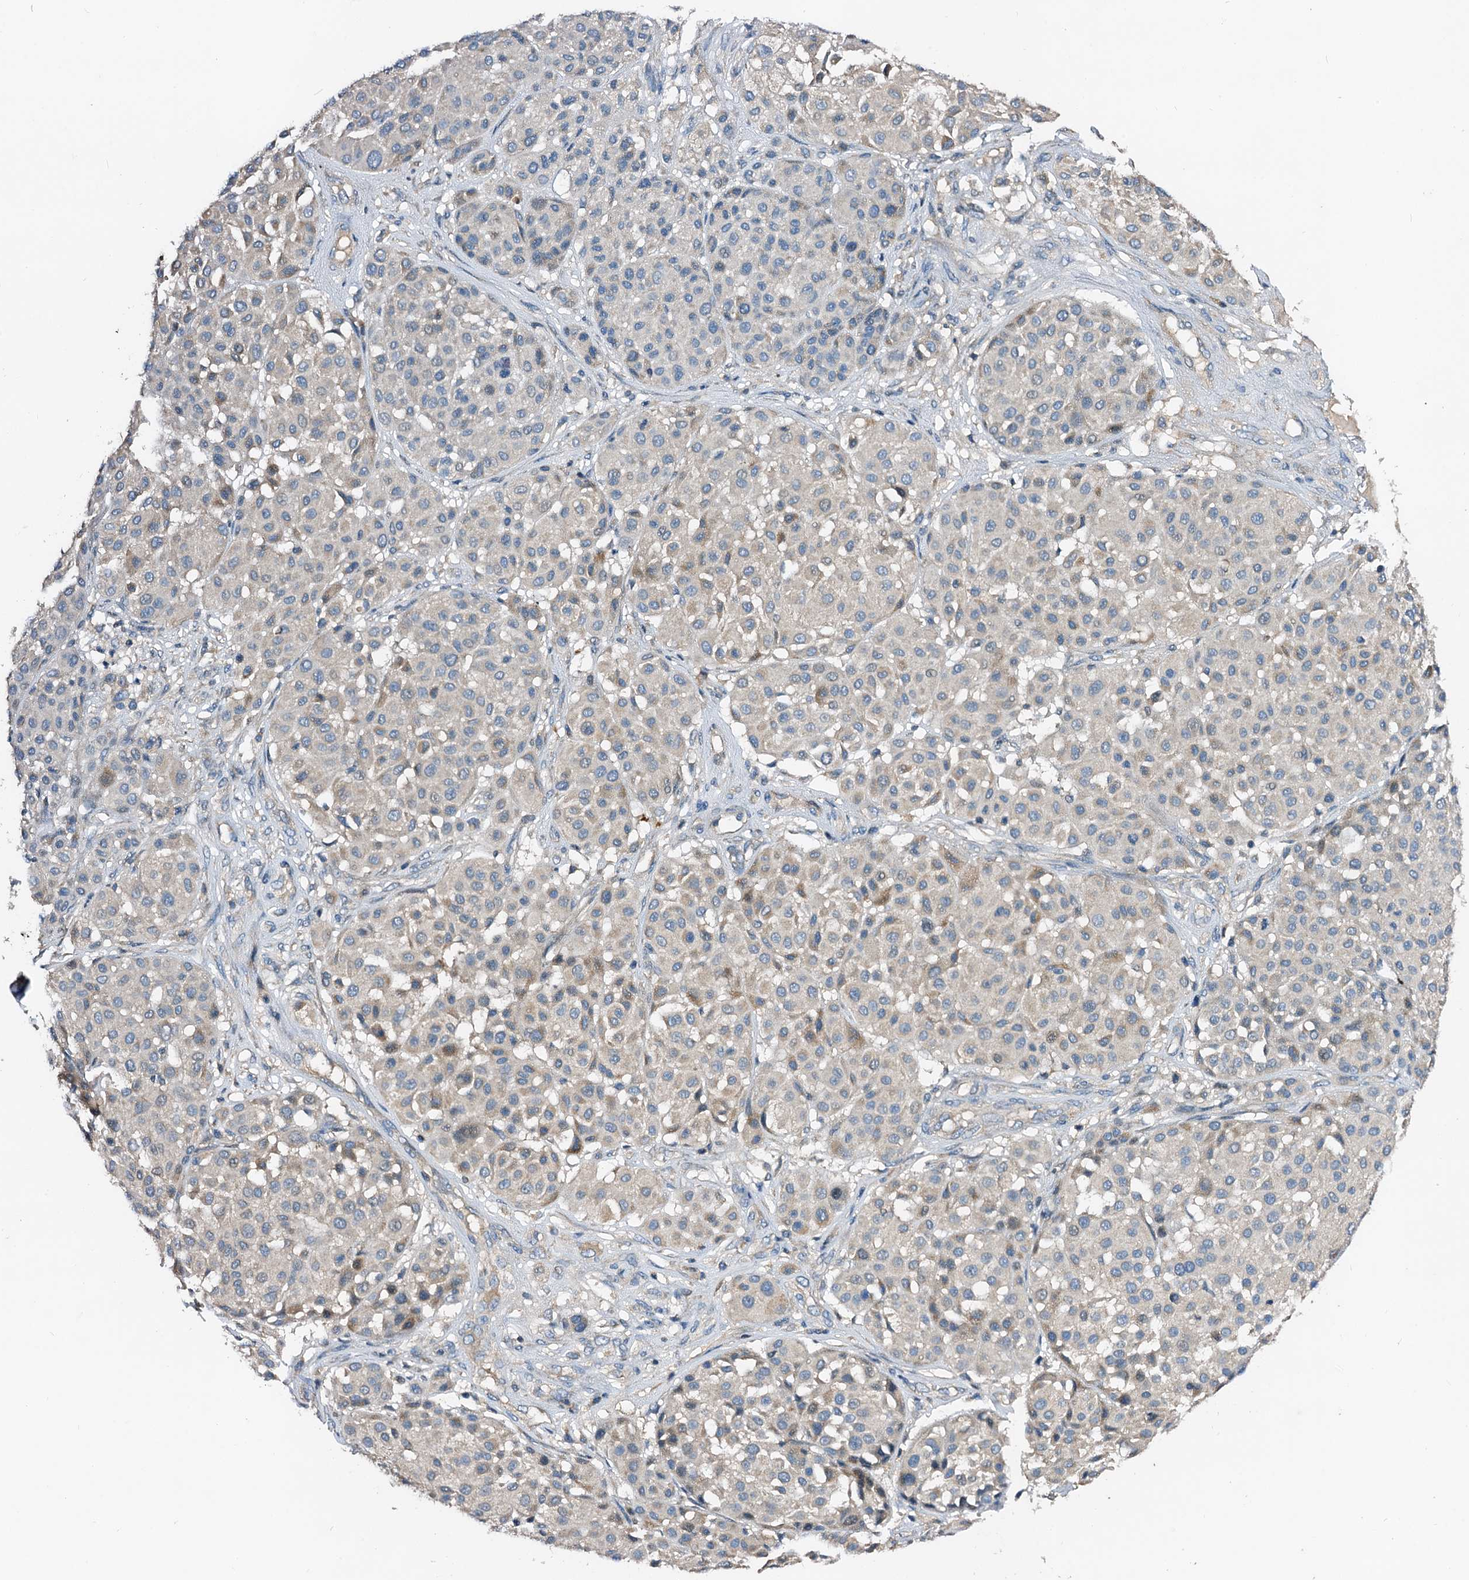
{"staining": {"intensity": "negative", "quantity": "none", "location": "none"}, "tissue": "melanoma", "cell_type": "Tumor cells", "image_type": "cancer", "snomed": [{"axis": "morphology", "description": "Malignant melanoma, Metastatic site"}, {"axis": "topography", "description": "Soft tissue"}], "caption": "This is an immunohistochemistry (IHC) micrograph of melanoma. There is no expression in tumor cells.", "gene": "FIBIN", "patient": {"sex": "male", "age": 41}}